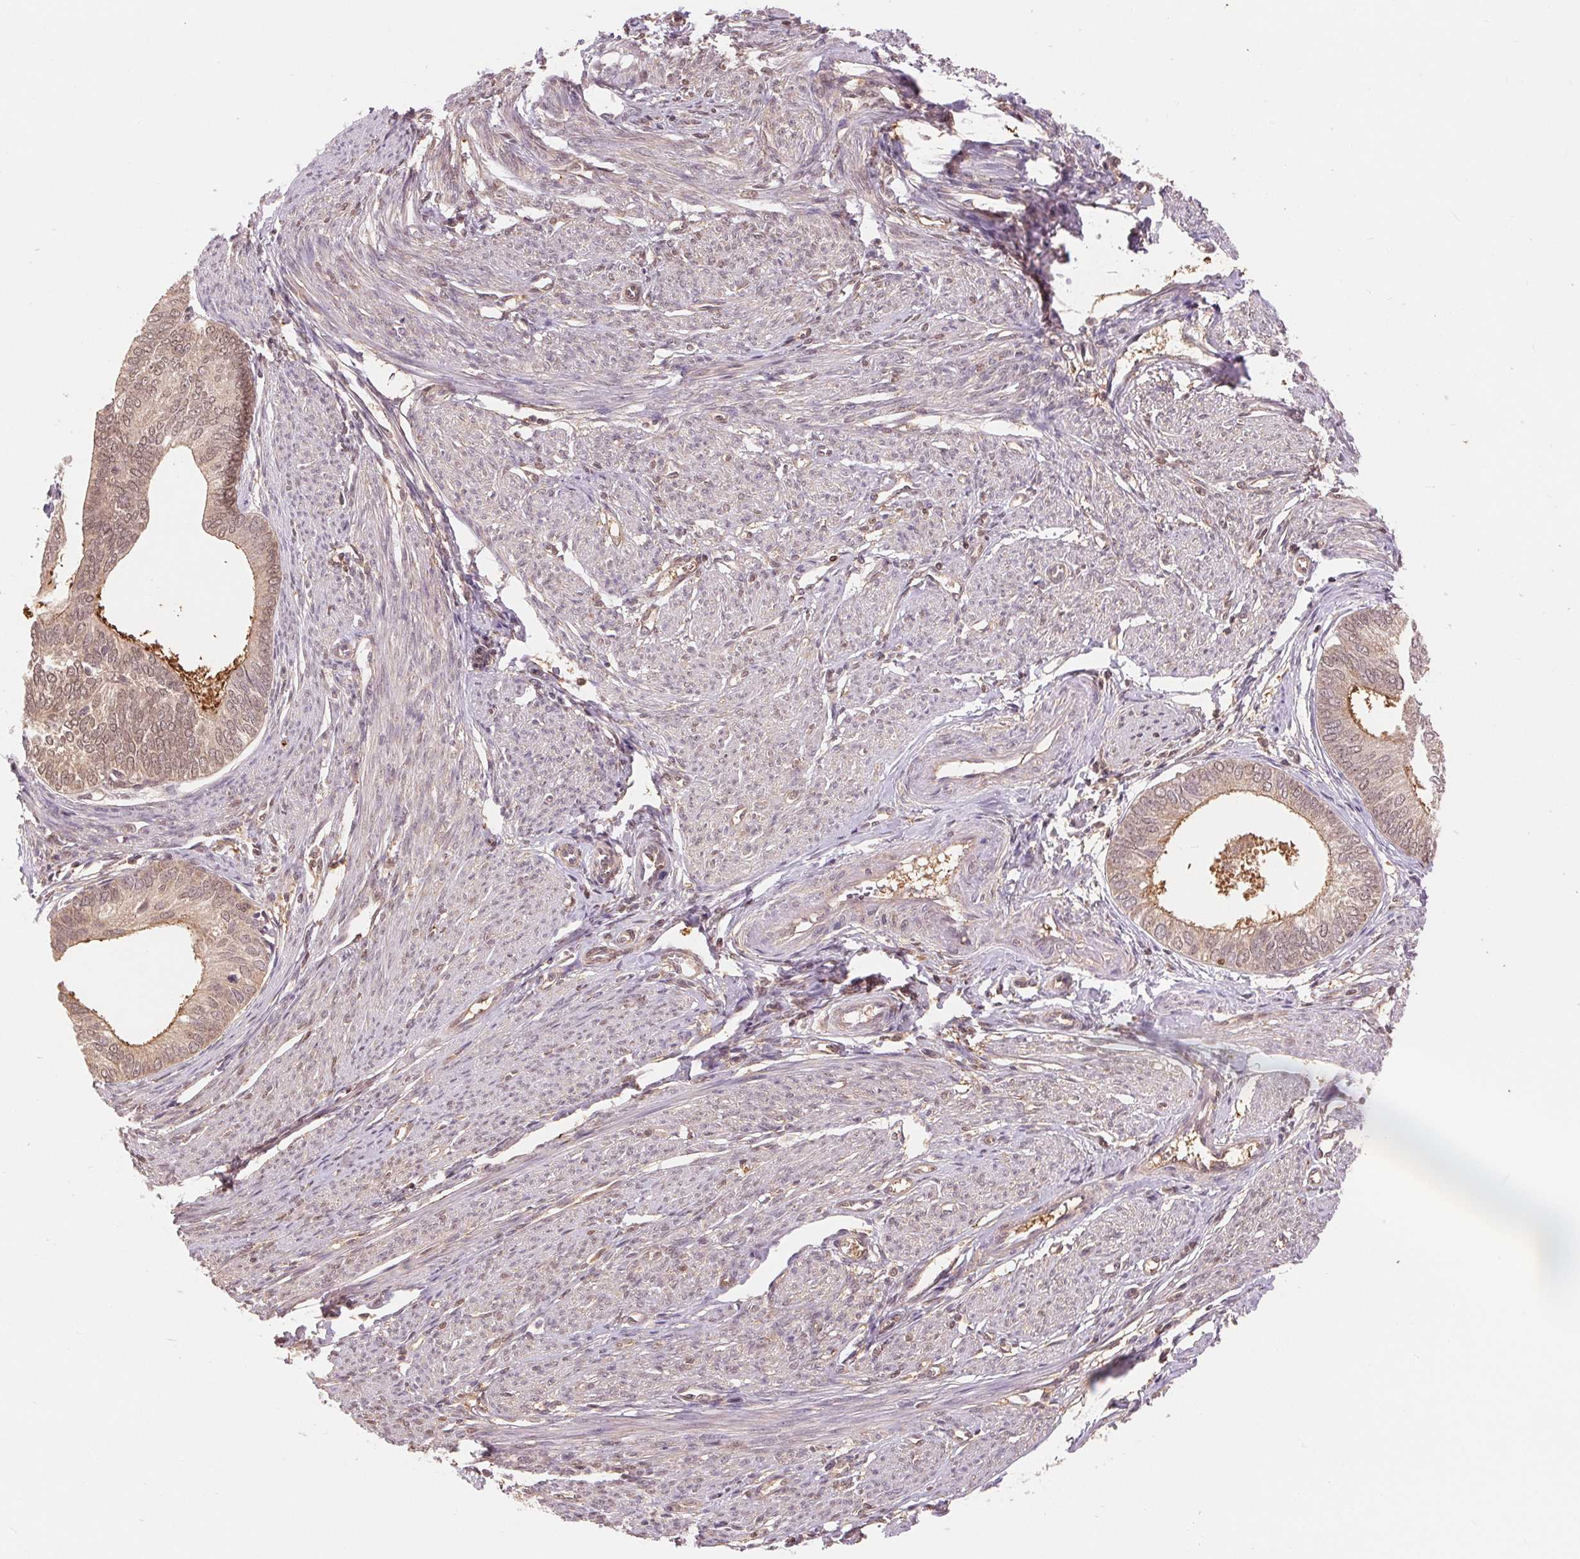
{"staining": {"intensity": "weak", "quantity": ">75%", "location": "cytoplasmic/membranous,nuclear"}, "tissue": "endometrial cancer", "cell_type": "Tumor cells", "image_type": "cancer", "snomed": [{"axis": "morphology", "description": "Adenocarcinoma, NOS"}, {"axis": "topography", "description": "Endometrium"}], "caption": "This photomicrograph demonstrates endometrial cancer stained with immunohistochemistry to label a protein in brown. The cytoplasmic/membranous and nuclear of tumor cells show weak positivity for the protein. Nuclei are counter-stained blue.", "gene": "TMEM273", "patient": {"sex": "female", "age": 75}}